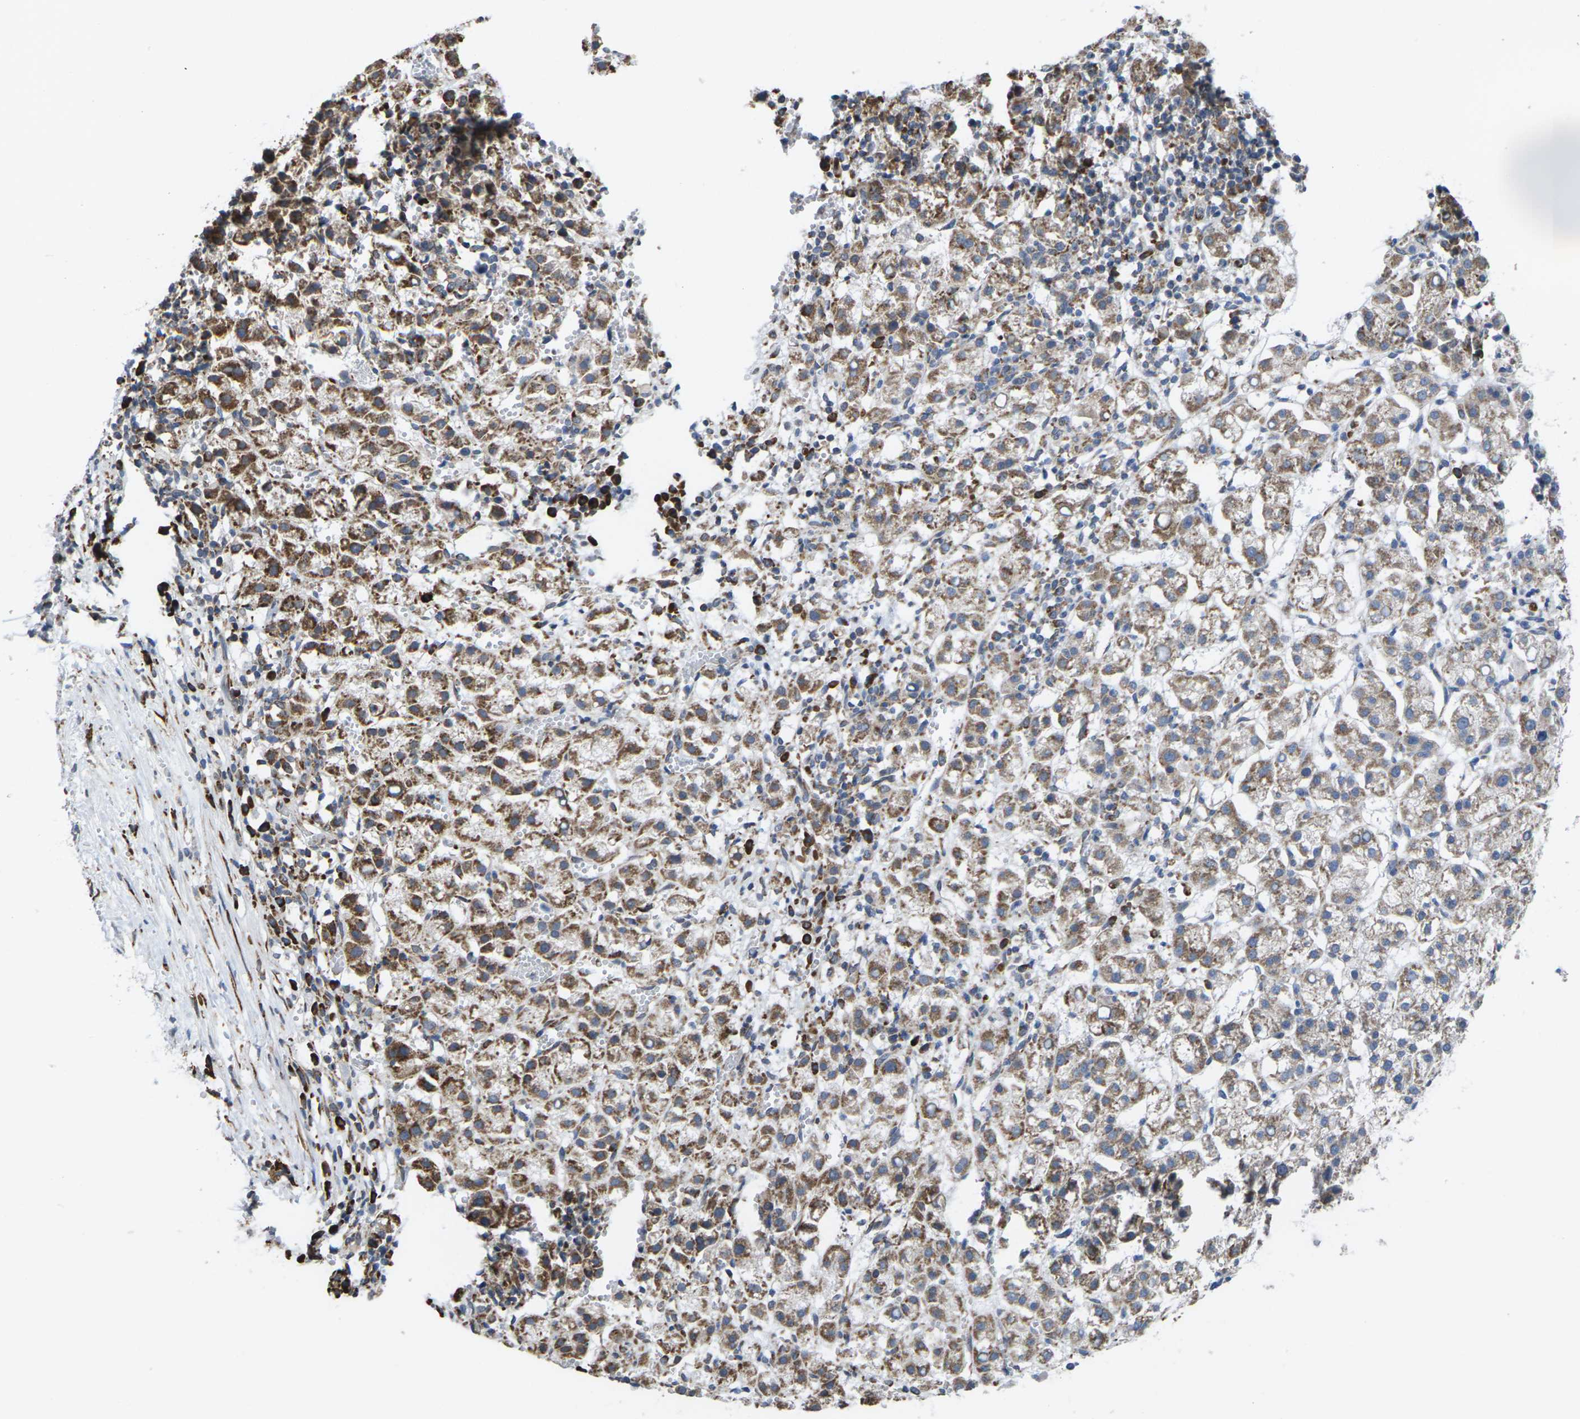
{"staining": {"intensity": "moderate", "quantity": "25%-75%", "location": "cytoplasmic/membranous"}, "tissue": "liver cancer", "cell_type": "Tumor cells", "image_type": "cancer", "snomed": [{"axis": "morphology", "description": "Carcinoma, Hepatocellular, NOS"}, {"axis": "topography", "description": "Liver"}], "caption": "Immunohistochemistry (IHC) of liver cancer (hepatocellular carcinoma) shows medium levels of moderate cytoplasmic/membranous expression in approximately 25%-75% of tumor cells.", "gene": "PDZK1IP1", "patient": {"sex": "female", "age": 58}}